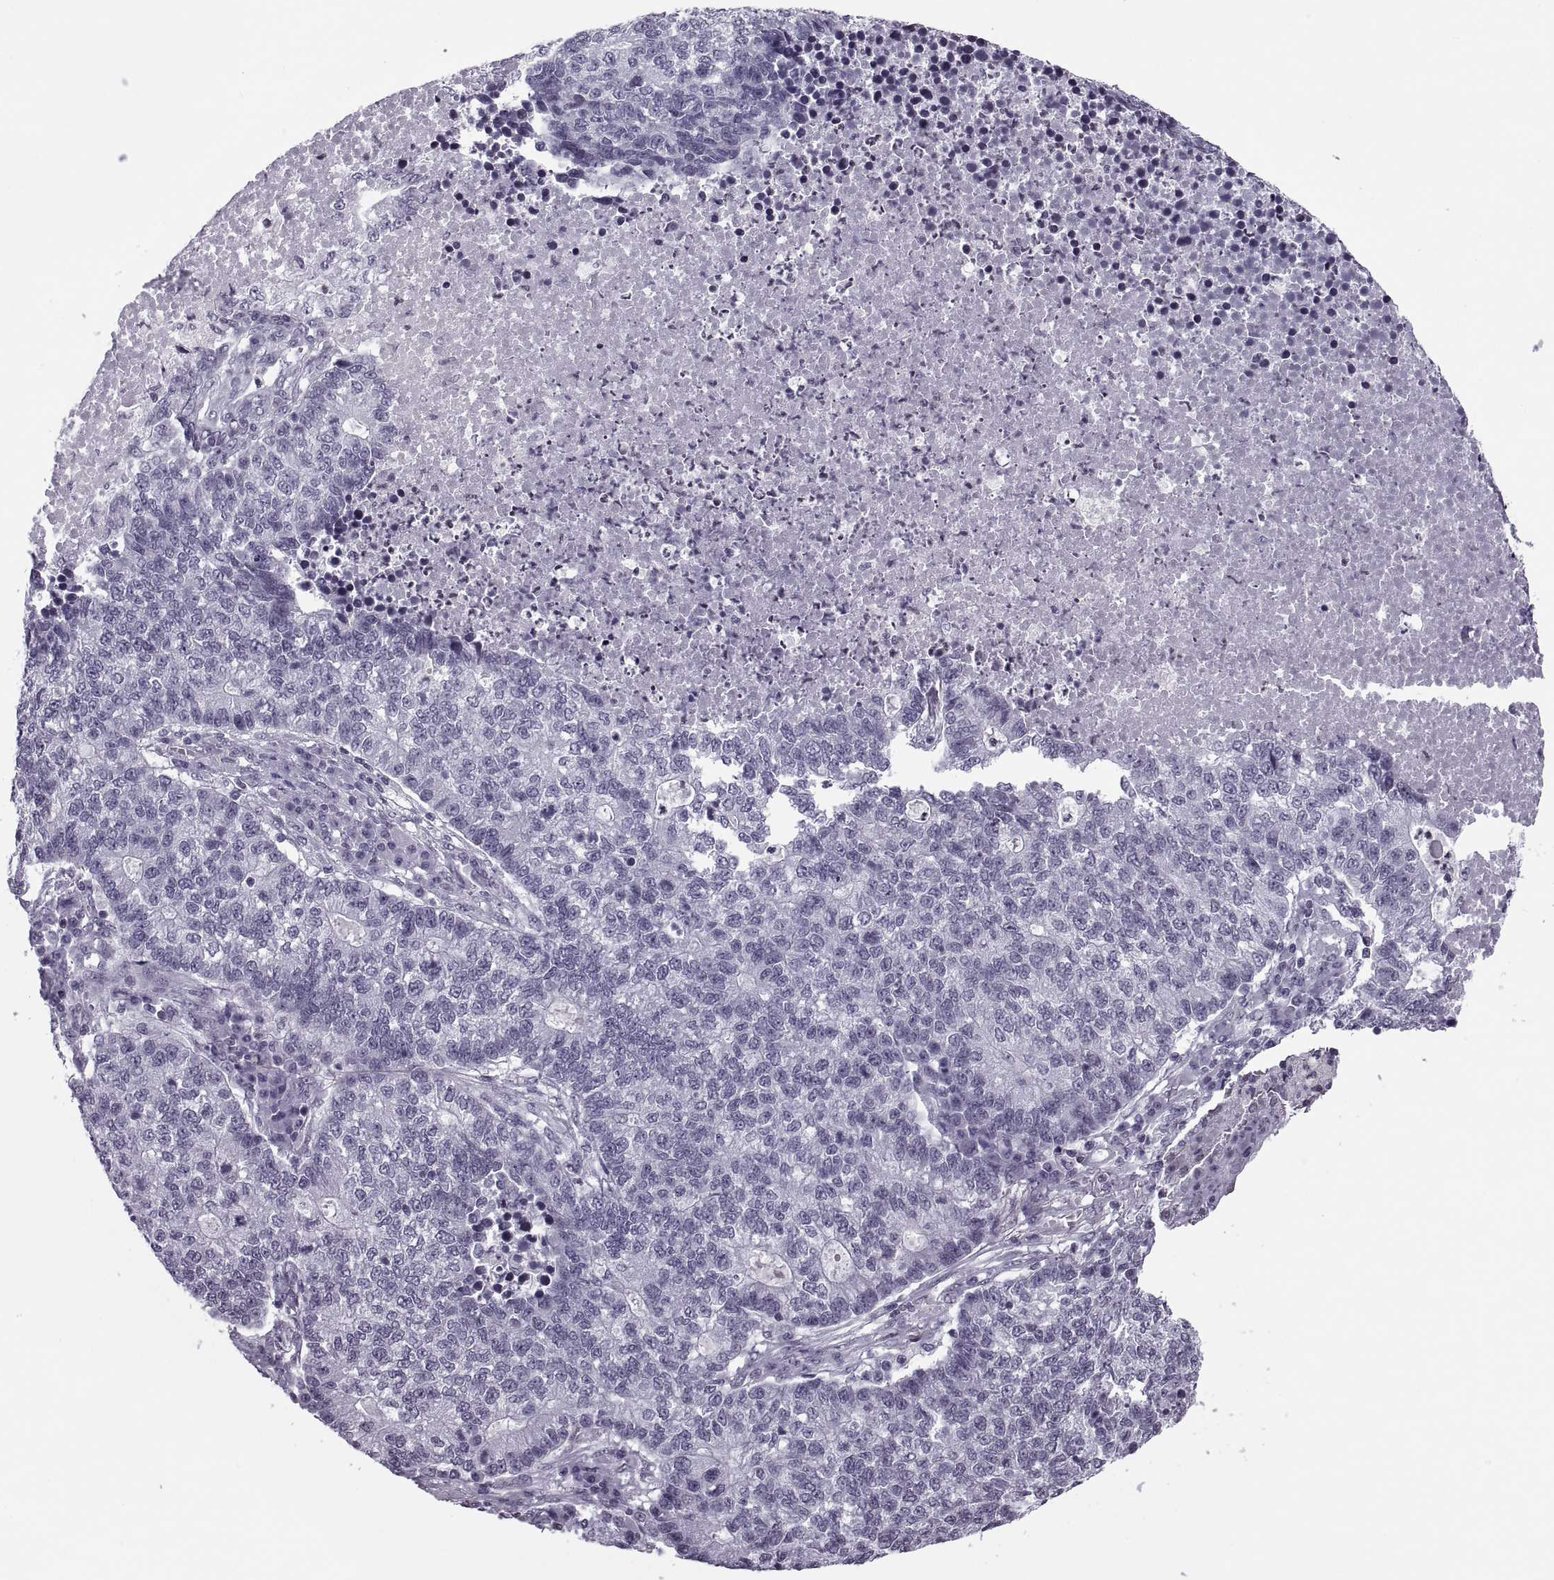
{"staining": {"intensity": "negative", "quantity": "none", "location": "none"}, "tissue": "lung cancer", "cell_type": "Tumor cells", "image_type": "cancer", "snomed": [{"axis": "morphology", "description": "Adenocarcinoma, NOS"}, {"axis": "topography", "description": "Lung"}], "caption": "This is a image of immunohistochemistry (IHC) staining of lung cancer, which shows no positivity in tumor cells. Nuclei are stained in blue.", "gene": "H1-8", "patient": {"sex": "male", "age": 57}}